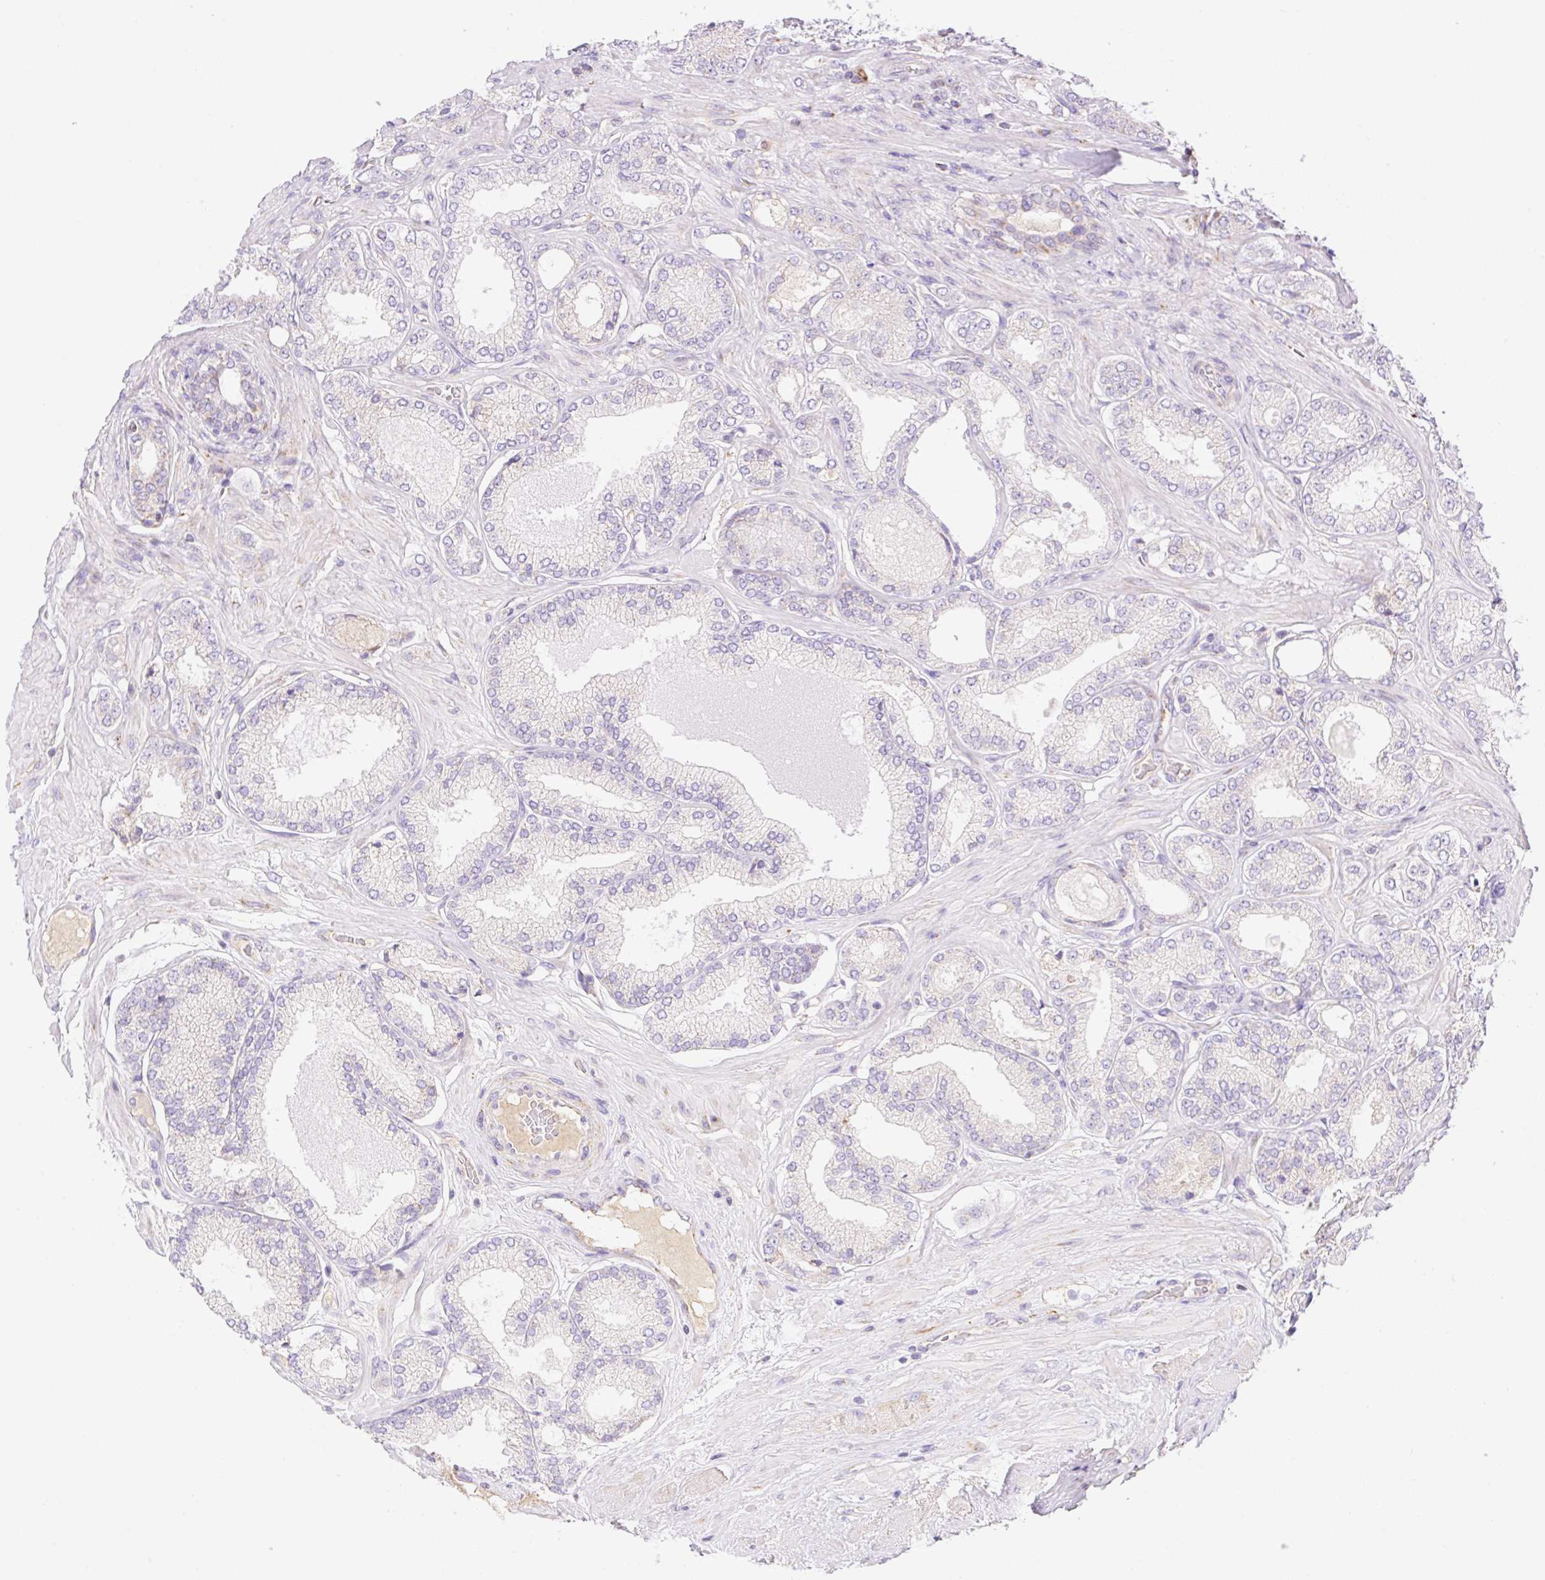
{"staining": {"intensity": "negative", "quantity": "none", "location": "none"}, "tissue": "prostate cancer", "cell_type": "Tumor cells", "image_type": "cancer", "snomed": [{"axis": "morphology", "description": "Adenocarcinoma, High grade"}, {"axis": "topography", "description": "Prostate"}], "caption": "Immunohistochemistry (IHC) micrograph of neoplastic tissue: prostate adenocarcinoma (high-grade) stained with DAB (3,3'-diaminobenzidine) displays no significant protein staining in tumor cells. Nuclei are stained in blue.", "gene": "ETNK2", "patient": {"sex": "male", "age": 68}}